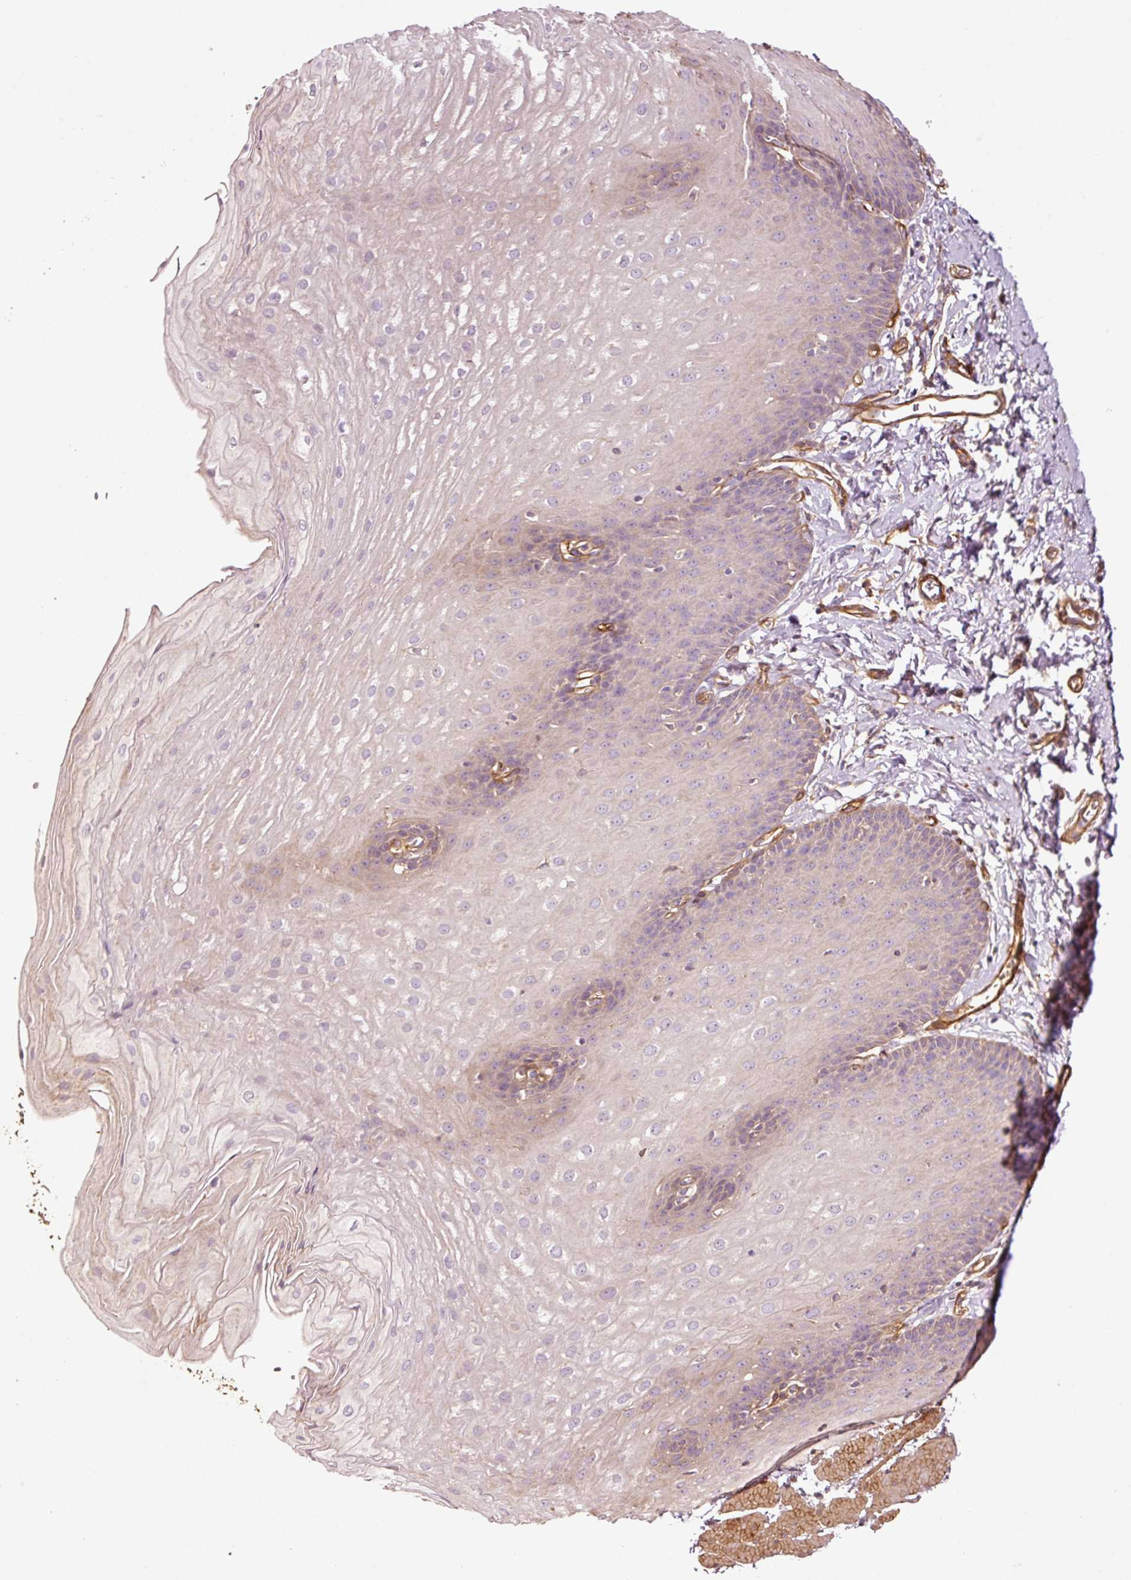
{"staining": {"intensity": "weak", "quantity": "25%-75%", "location": "cytoplasmic/membranous"}, "tissue": "esophagus", "cell_type": "Squamous epithelial cells", "image_type": "normal", "snomed": [{"axis": "morphology", "description": "Normal tissue, NOS"}, {"axis": "topography", "description": "Esophagus"}], "caption": "A low amount of weak cytoplasmic/membranous positivity is identified in about 25%-75% of squamous epithelial cells in benign esophagus. (DAB (3,3'-diaminobenzidine) IHC with brightfield microscopy, high magnification).", "gene": "NID2", "patient": {"sex": "male", "age": 70}}